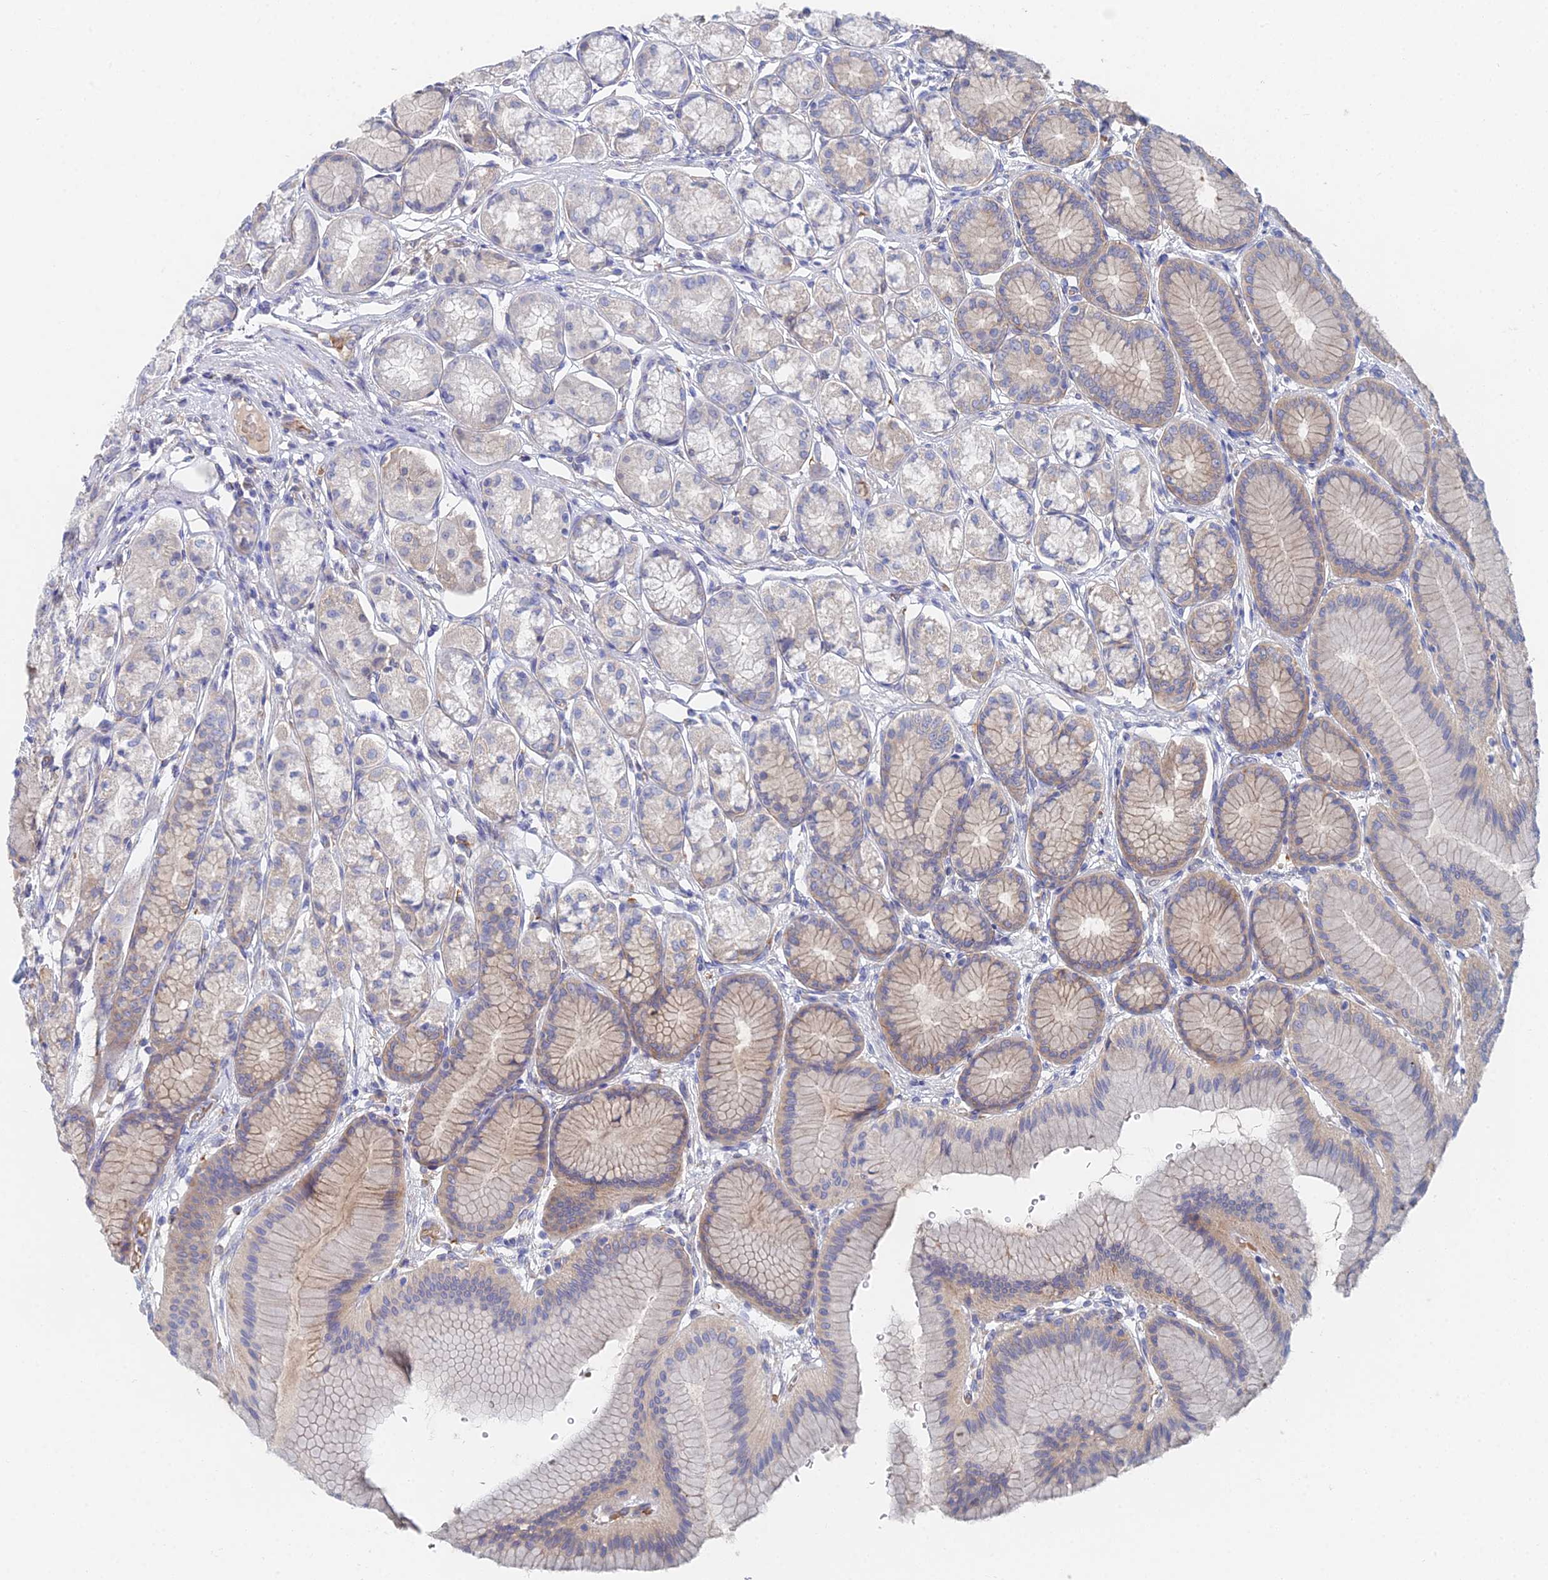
{"staining": {"intensity": "moderate", "quantity": "<25%", "location": "cytoplasmic/membranous"}, "tissue": "stomach", "cell_type": "Glandular cells", "image_type": "normal", "snomed": [{"axis": "morphology", "description": "Normal tissue, NOS"}, {"axis": "morphology", "description": "Adenocarcinoma, NOS"}, {"axis": "morphology", "description": "Adenocarcinoma, High grade"}, {"axis": "topography", "description": "Stomach, upper"}, {"axis": "topography", "description": "Stomach"}], "caption": "Protein staining displays moderate cytoplasmic/membranous expression in about <25% of glandular cells in benign stomach.", "gene": "ELOF1", "patient": {"sex": "female", "age": 65}}